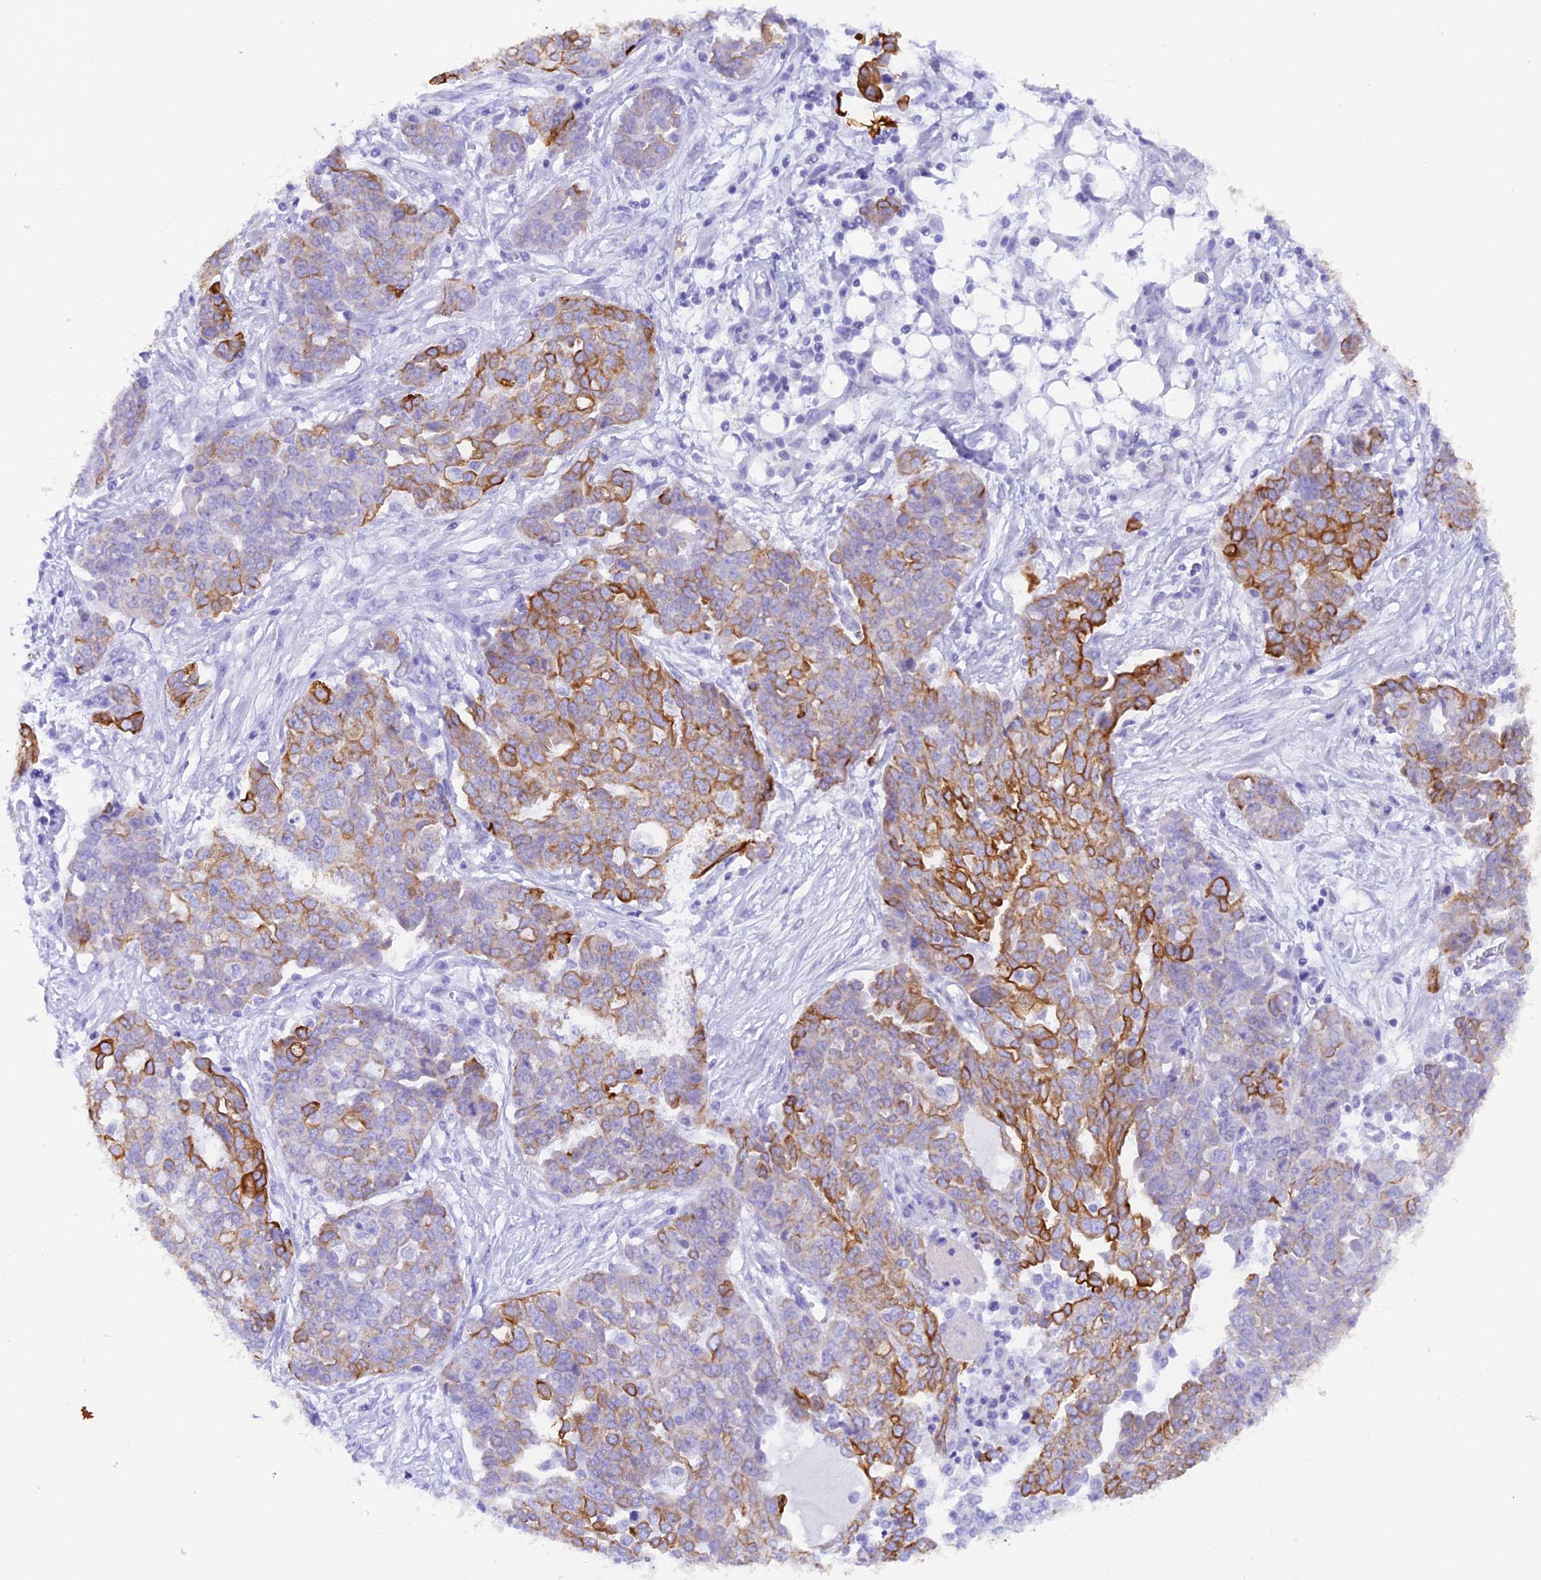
{"staining": {"intensity": "strong", "quantity": "25%-75%", "location": "cytoplasmic/membranous"}, "tissue": "ovarian cancer", "cell_type": "Tumor cells", "image_type": "cancer", "snomed": [{"axis": "morphology", "description": "Cystadenocarcinoma, serous, NOS"}, {"axis": "topography", "description": "Soft tissue"}, {"axis": "topography", "description": "Ovary"}], "caption": "Immunohistochemistry image of ovarian cancer (serous cystadenocarcinoma) stained for a protein (brown), which exhibits high levels of strong cytoplasmic/membranous positivity in about 25%-75% of tumor cells.", "gene": "PKIA", "patient": {"sex": "female", "age": 57}}